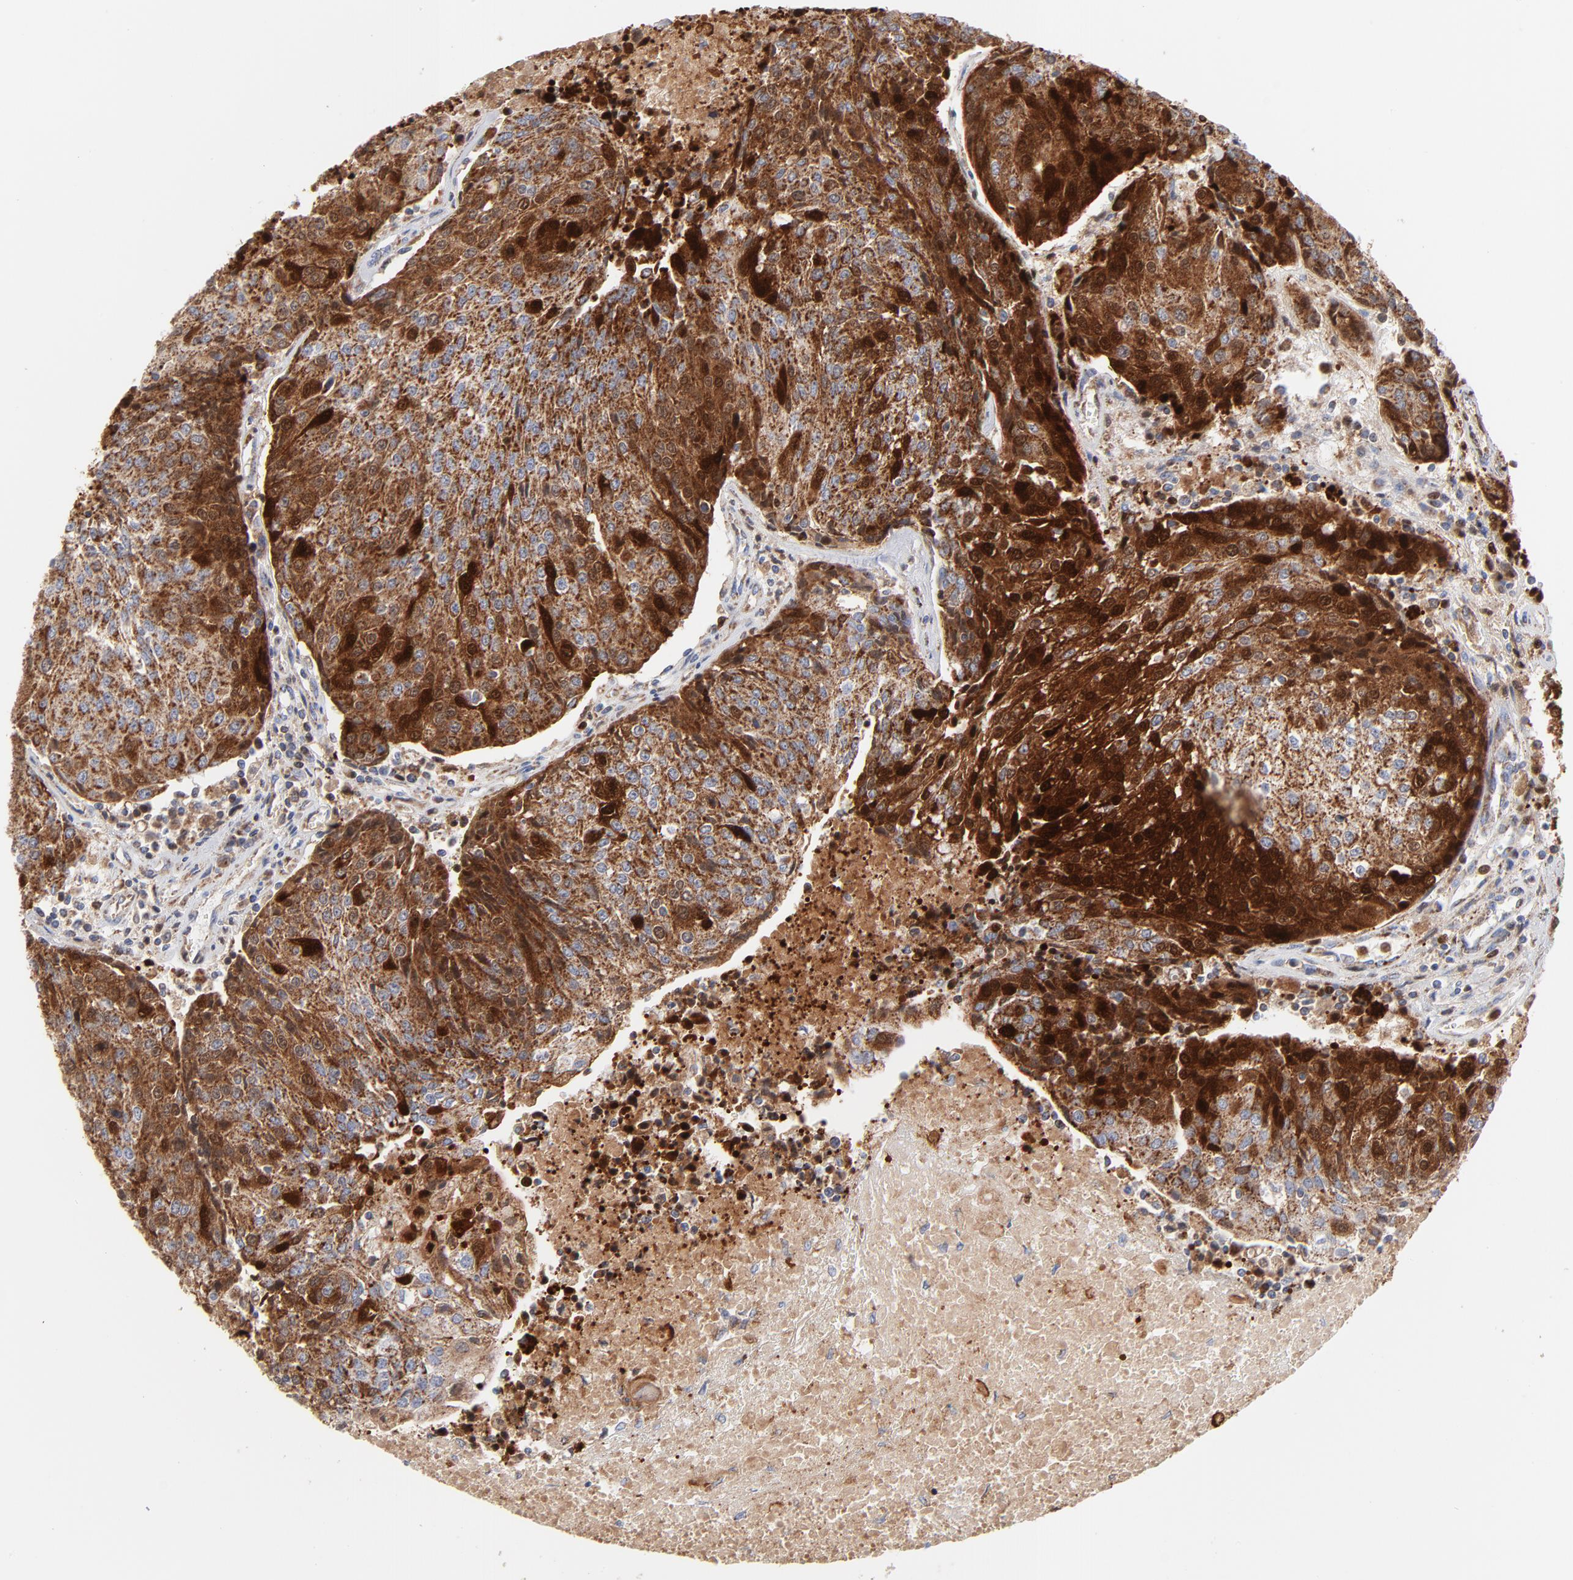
{"staining": {"intensity": "strong", "quantity": ">75%", "location": "cytoplasmic/membranous"}, "tissue": "urothelial cancer", "cell_type": "Tumor cells", "image_type": "cancer", "snomed": [{"axis": "morphology", "description": "Urothelial carcinoma, High grade"}, {"axis": "topography", "description": "Urinary bladder"}], "caption": "The image demonstrates immunohistochemical staining of high-grade urothelial carcinoma. There is strong cytoplasmic/membranous positivity is appreciated in about >75% of tumor cells.", "gene": "DIABLO", "patient": {"sex": "female", "age": 85}}